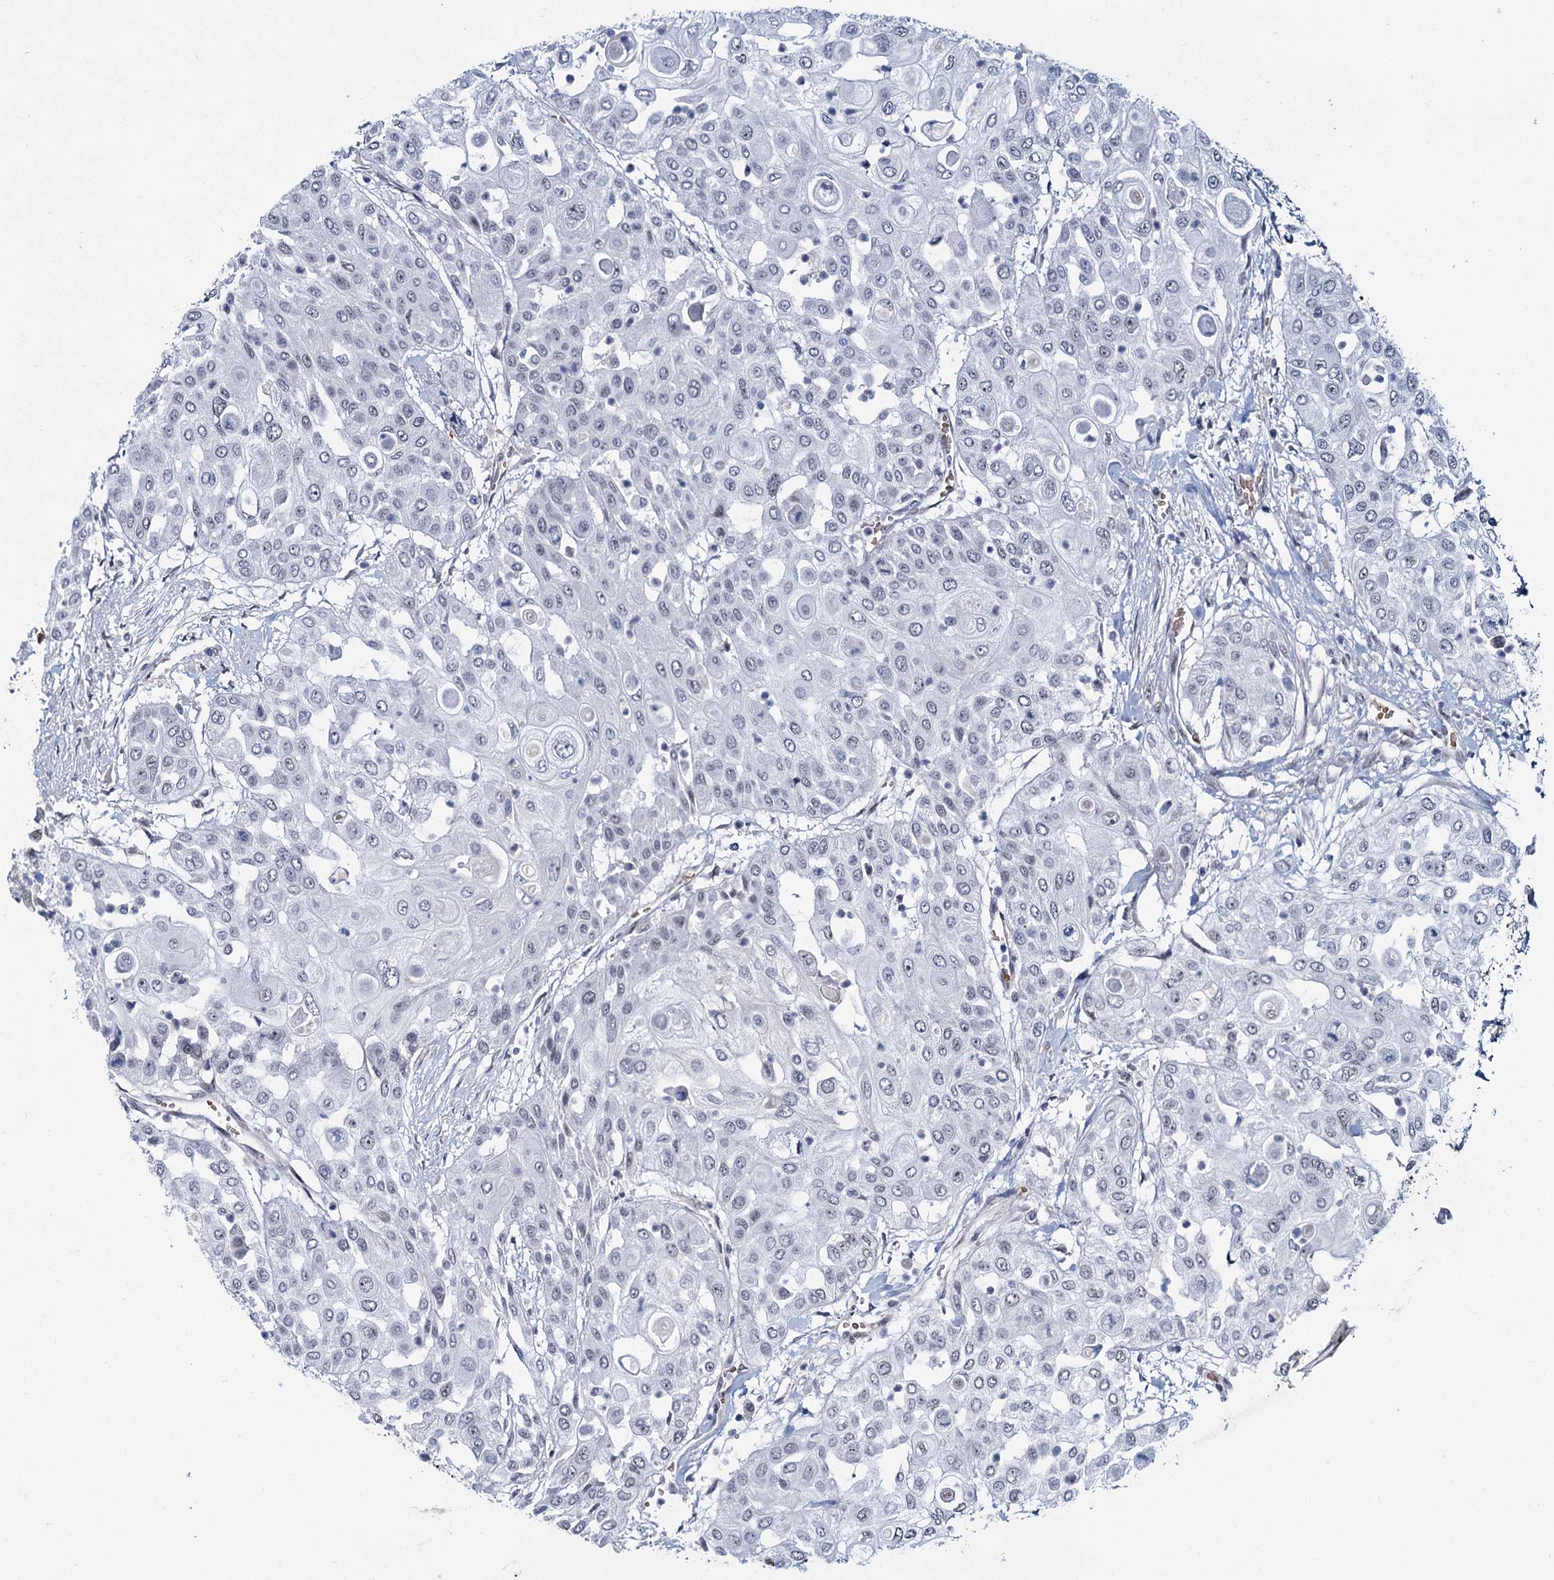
{"staining": {"intensity": "negative", "quantity": "none", "location": "none"}, "tissue": "urothelial cancer", "cell_type": "Tumor cells", "image_type": "cancer", "snomed": [{"axis": "morphology", "description": "Urothelial carcinoma, High grade"}, {"axis": "topography", "description": "Urinary bladder"}], "caption": "Image shows no protein staining in tumor cells of urothelial cancer tissue.", "gene": "RPRD1A", "patient": {"sex": "female", "age": 79}}